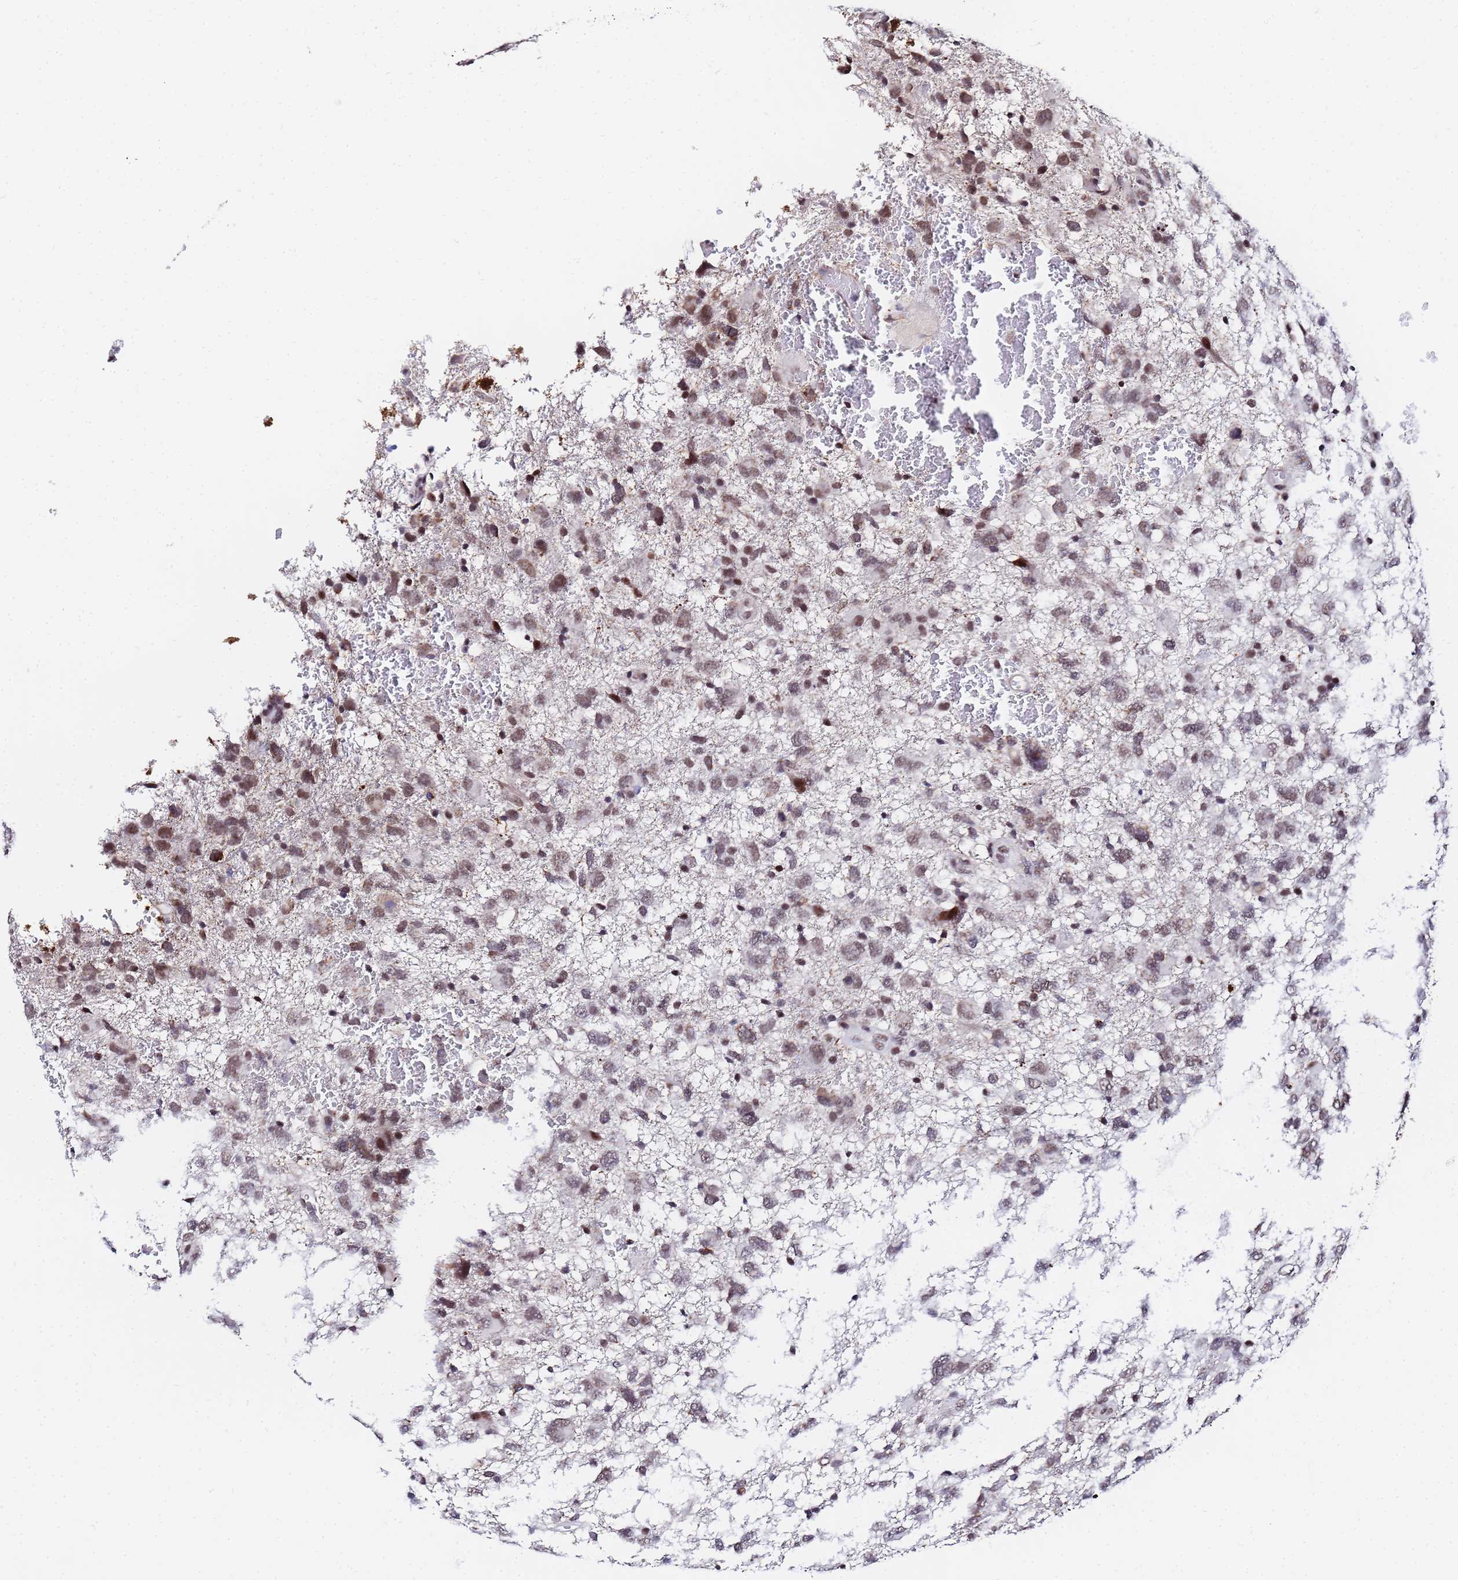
{"staining": {"intensity": "weak", "quantity": ">75%", "location": "nuclear"}, "tissue": "glioma", "cell_type": "Tumor cells", "image_type": "cancer", "snomed": [{"axis": "morphology", "description": "Glioma, malignant, High grade"}, {"axis": "topography", "description": "Brain"}], "caption": "IHC (DAB) staining of human malignant glioma (high-grade) demonstrates weak nuclear protein staining in approximately >75% of tumor cells.", "gene": "CKMT1A", "patient": {"sex": "male", "age": 61}}